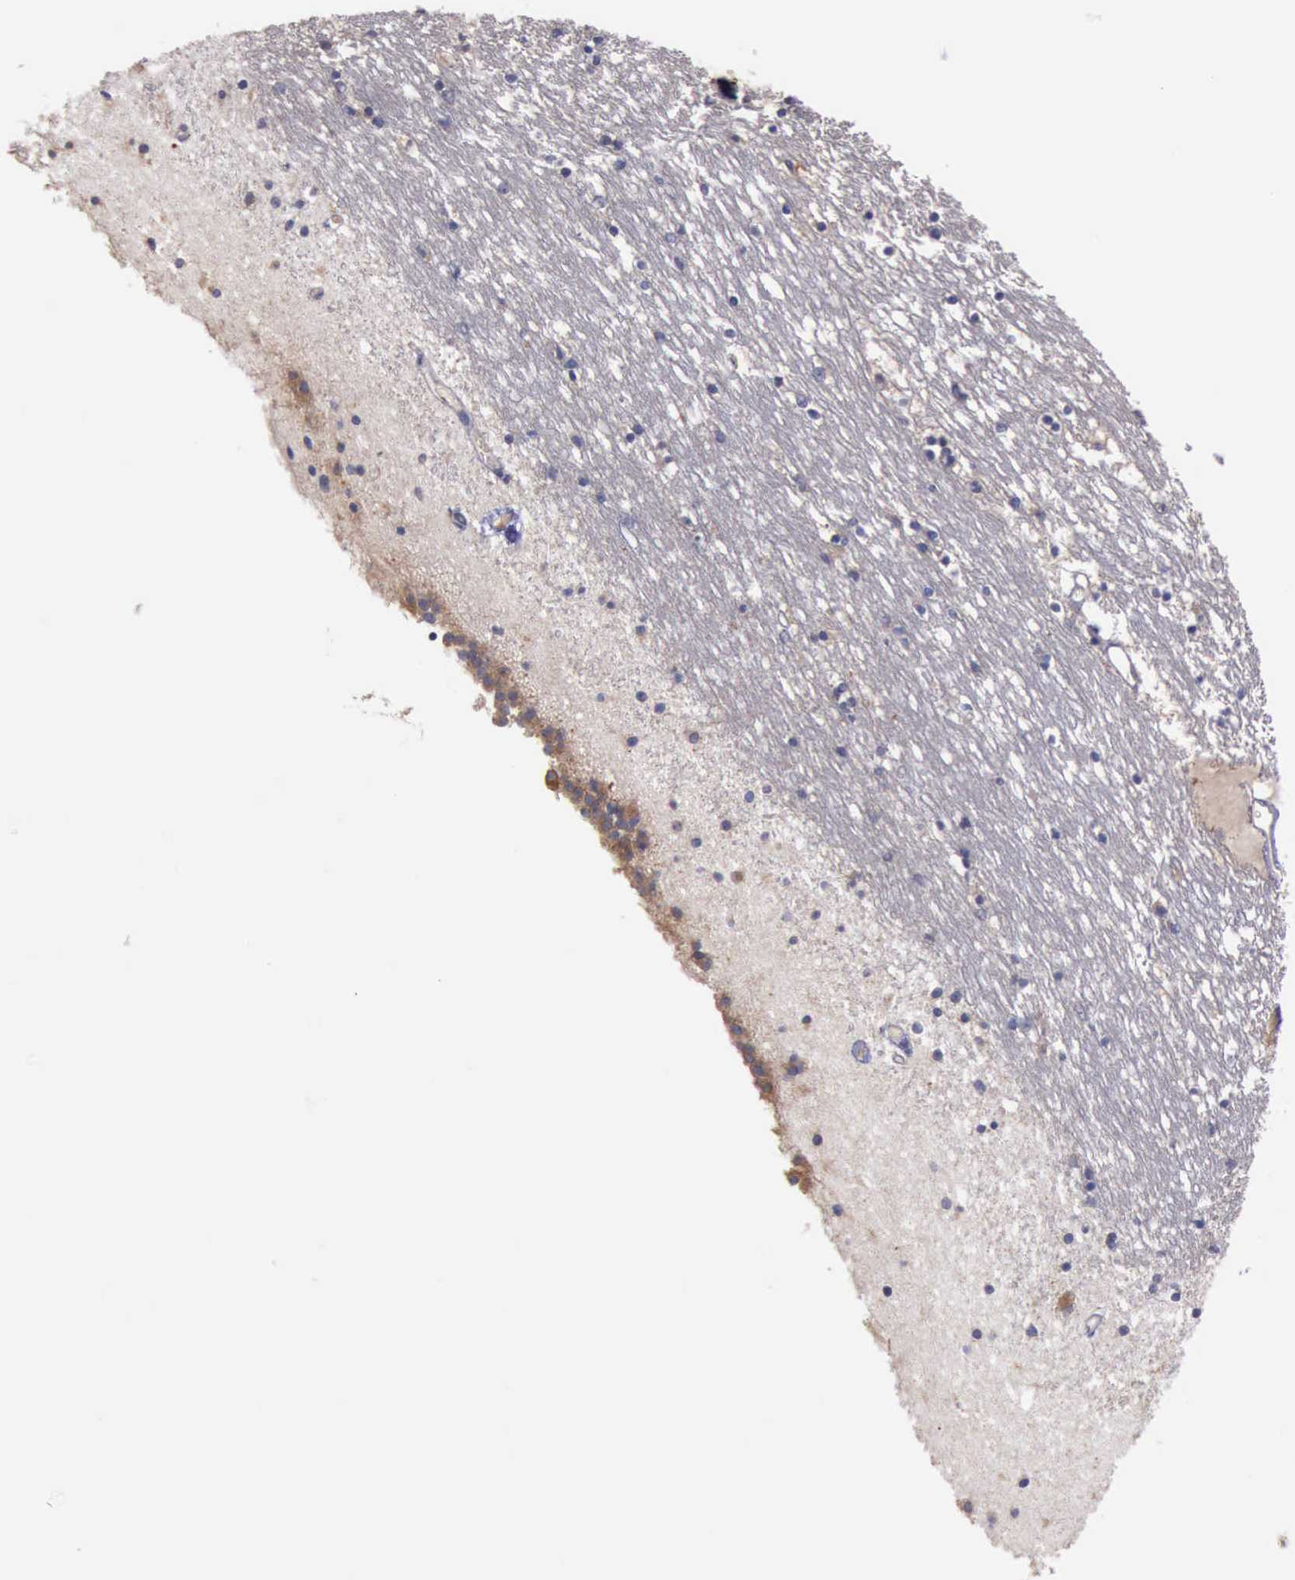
{"staining": {"intensity": "negative", "quantity": "none", "location": "none"}, "tissue": "caudate", "cell_type": "Glial cells", "image_type": "normal", "snomed": [{"axis": "morphology", "description": "Normal tissue, NOS"}, {"axis": "topography", "description": "Lateral ventricle wall"}], "caption": "Glial cells are negative for protein expression in normal human caudate. The staining is performed using DAB (3,3'-diaminobenzidine) brown chromogen with nuclei counter-stained in using hematoxylin.", "gene": "RAB39B", "patient": {"sex": "male", "age": 45}}